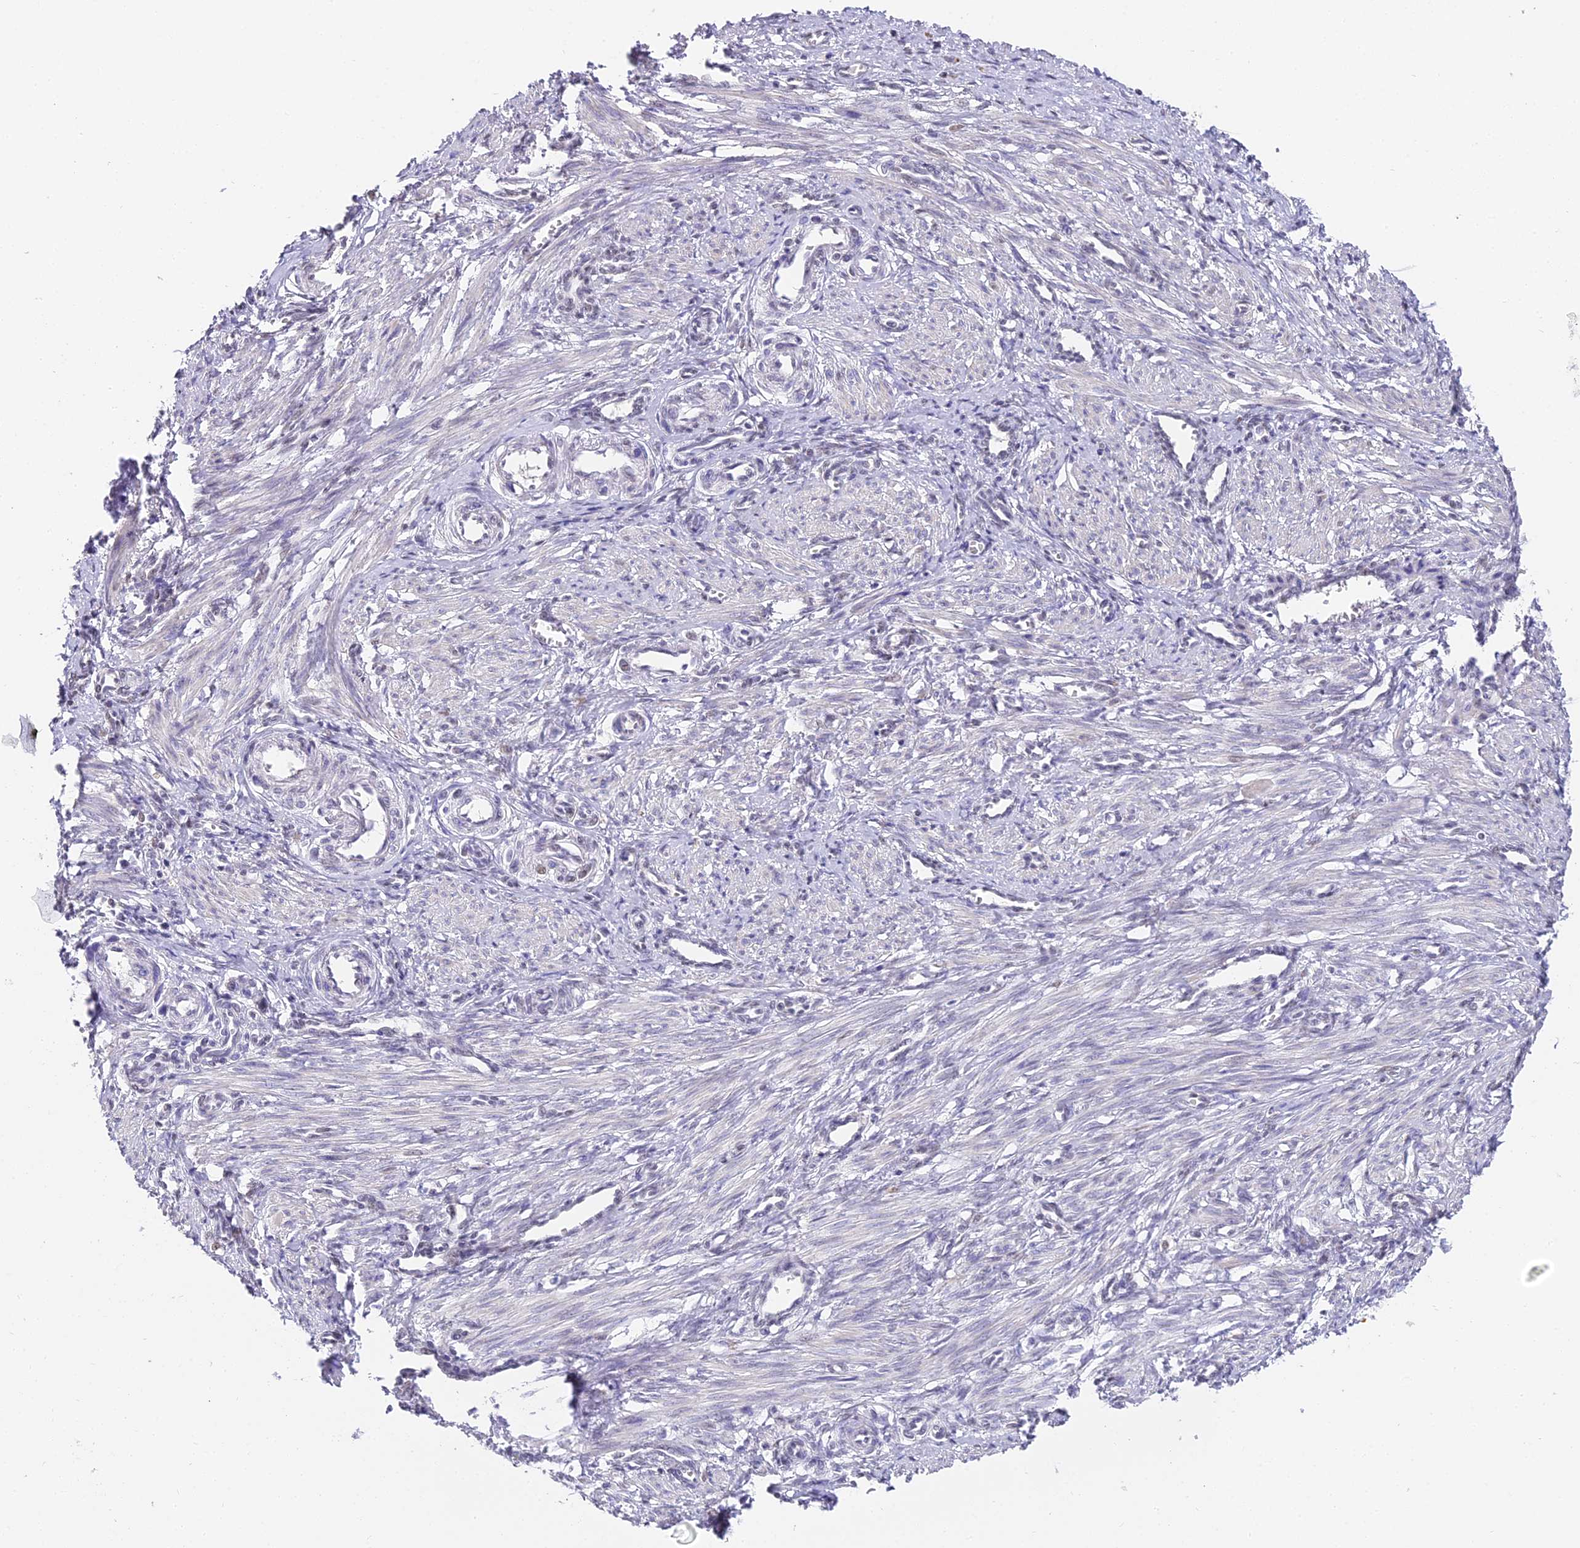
{"staining": {"intensity": "negative", "quantity": "none", "location": "none"}, "tissue": "smooth muscle", "cell_type": "Smooth muscle cells", "image_type": "normal", "snomed": [{"axis": "morphology", "description": "Normal tissue, NOS"}, {"axis": "topography", "description": "Endometrium"}], "caption": "The photomicrograph exhibits no significant expression in smooth muscle cells of smooth muscle.", "gene": "ABHD14A", "patient": {"sex": "female", "age": 33}}